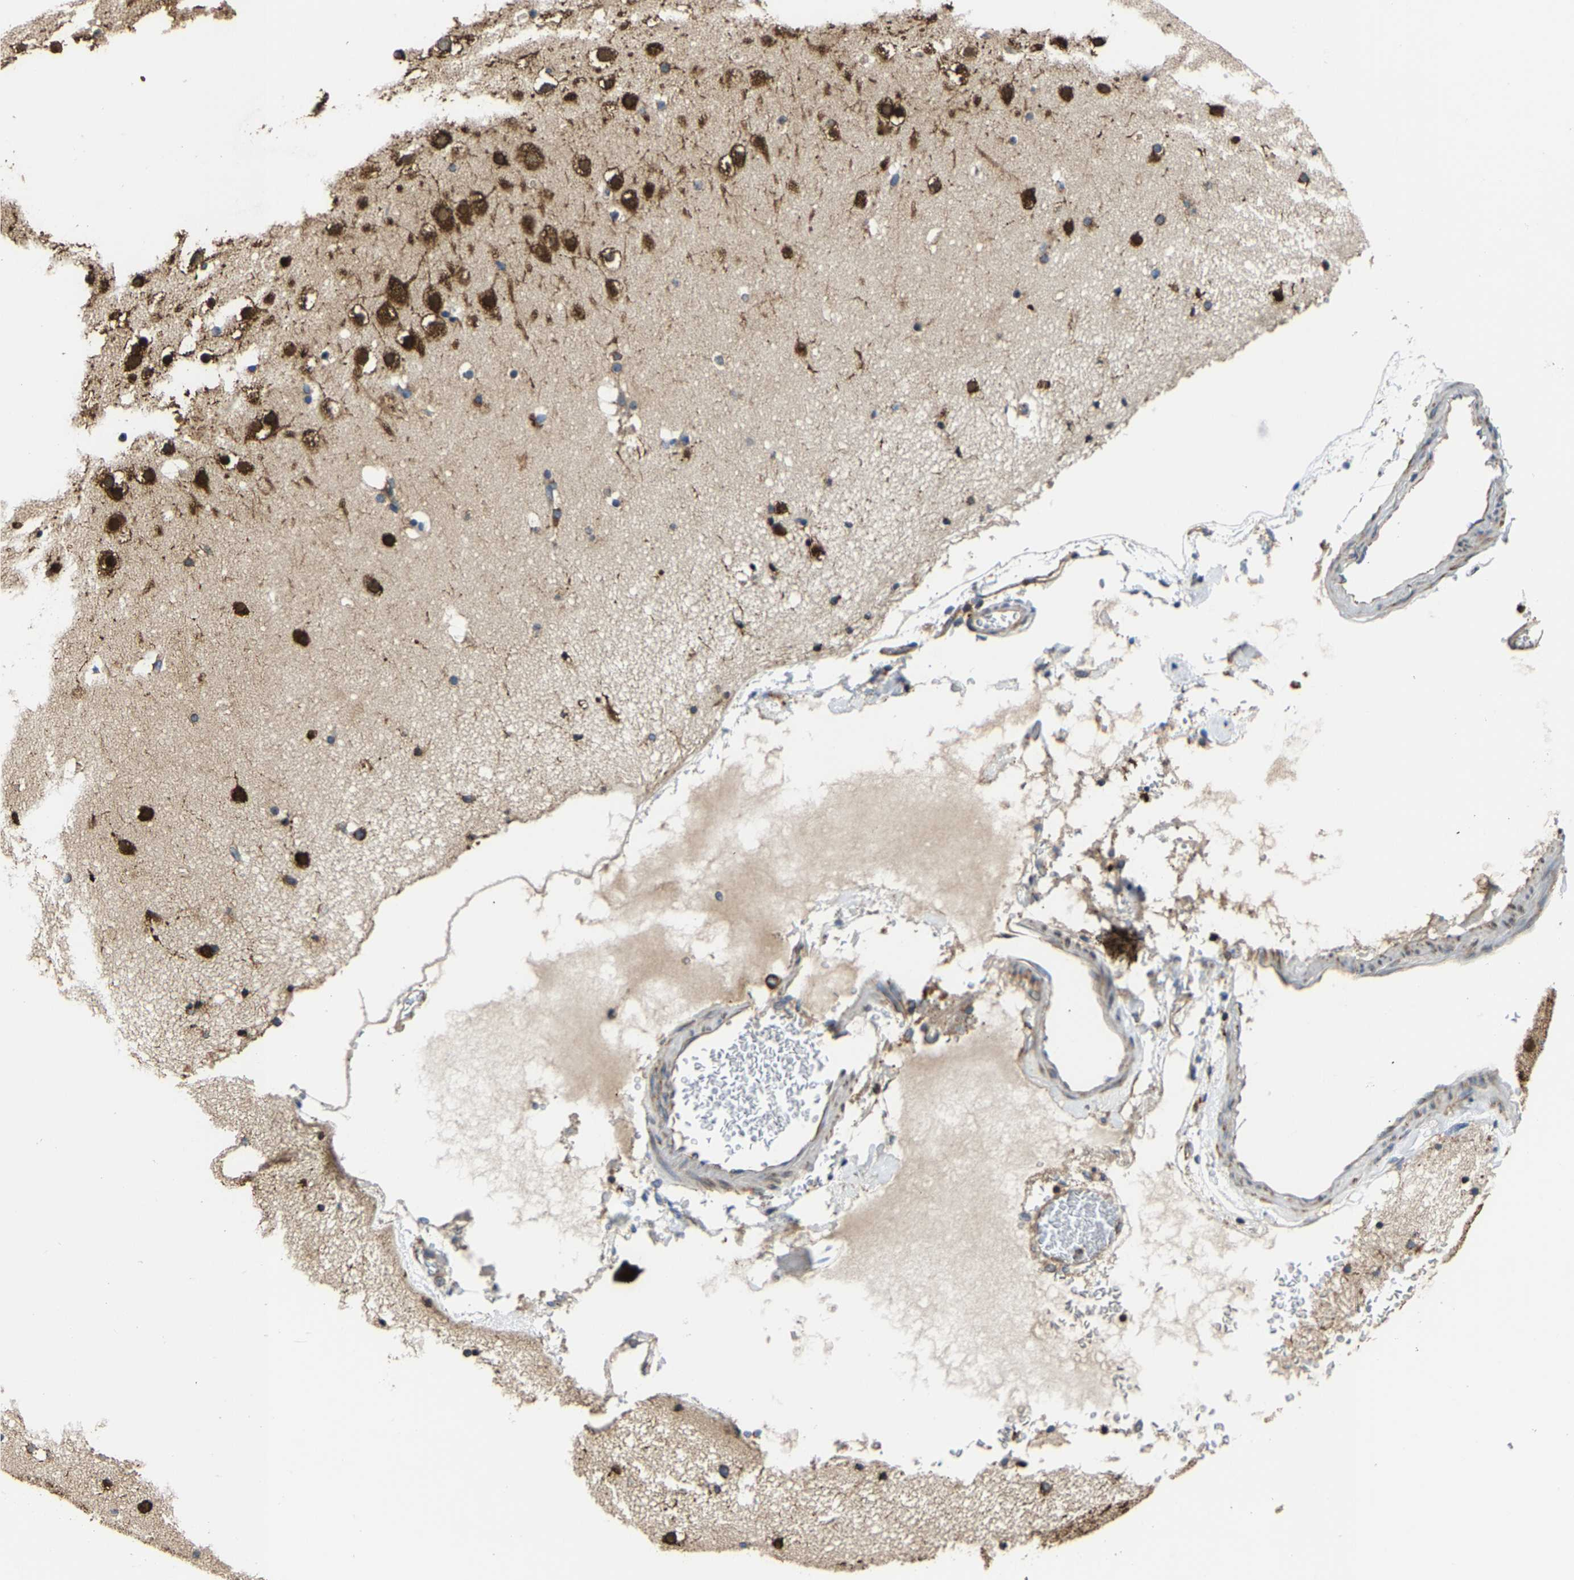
{"staining": {"intensity": "negative", "quantity": "none", "location": "none"}, "tissue": "cerebral cortex", "cell_type": "Endothelial cells", "image_type": "normal", "snomed": [{"axis": "morphology", "description": "Normal tissue, NOS"}, {"axis": "topography", "description": "Cerebral cortex"}], "caption": "IHC micrograph of benign cerebral cortex: cerebral cortex stained with DAB exhibits no significant protein positivity in endothelial cells.", "gene": "G3BP2", "patient": {"sex": "male", "age": 57}}